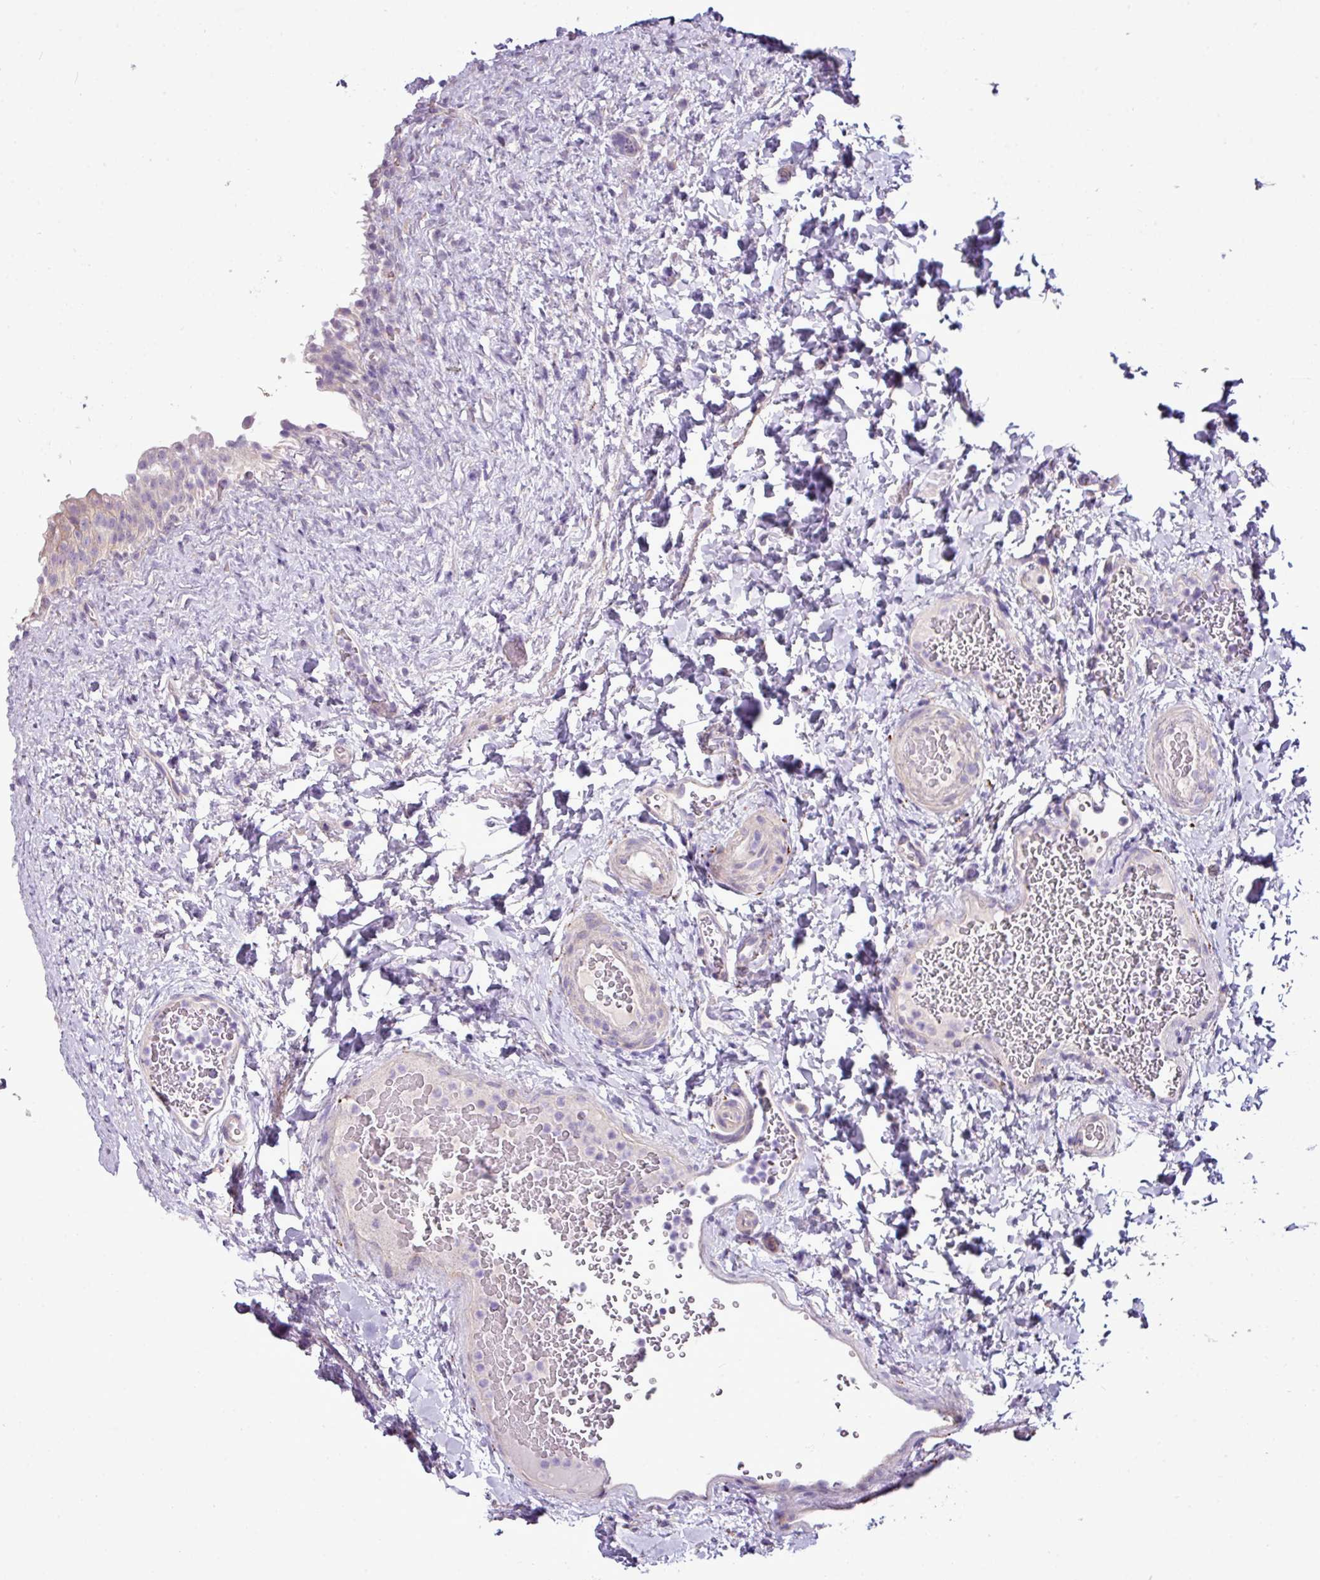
{"staining": {"intensity": "weak", "quantity": "25%-75%", "location": "cytoplasmic/membranous"}, "tissue": "urinary bladder", "cell_type": "Urothelial cells", "image_type": "normal", "snomed": [{"axis": "morphology", "description": "Normal tissue, NOS"}, {"axis": "topography", "description": "Urinary bladder"}], "caption": "Urinary bladder stained for a protein displays weak cytoplasmic/membranous positivity in urothelial cells. Immunohistochemistry (ihc) stains the protein of interest in brown and the nuclei are stained blue.", "gene": "AGAP4", "patient": {"sex": "female", "age": 27}}